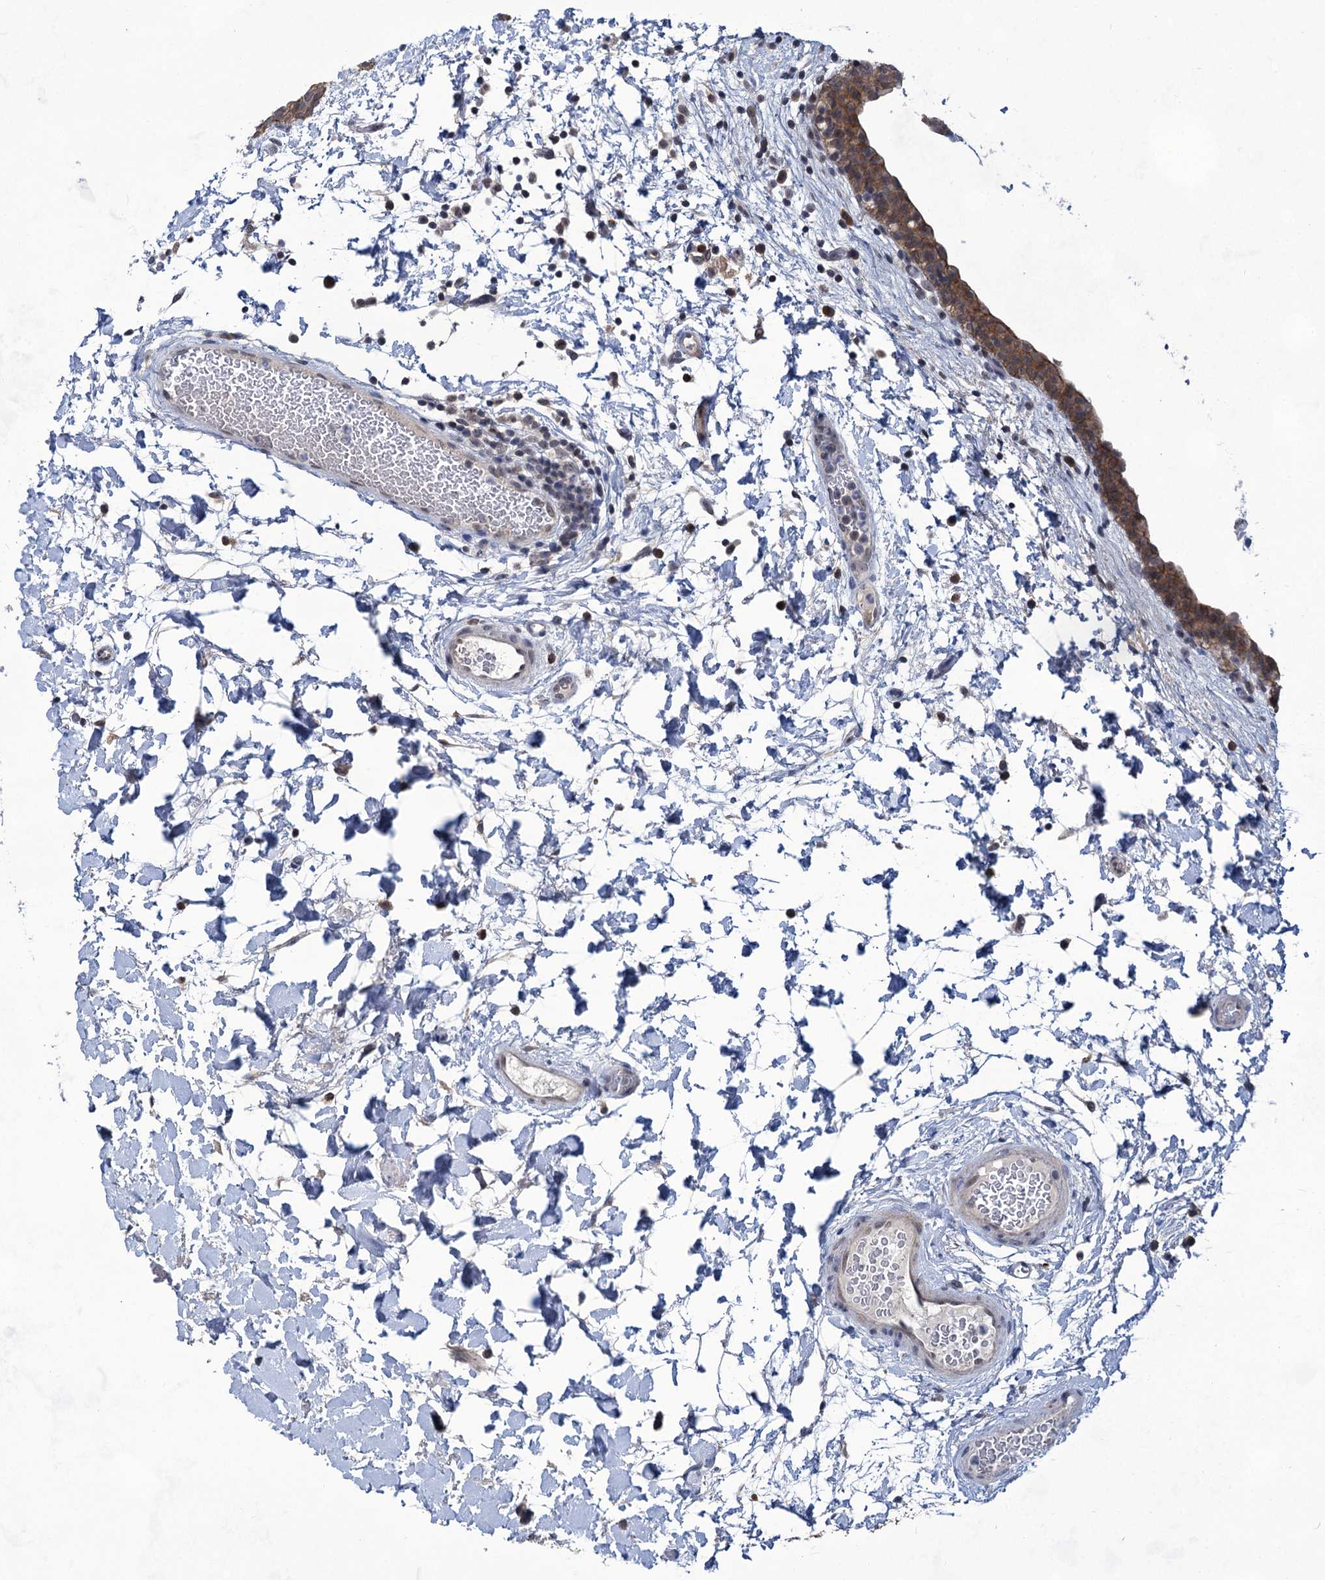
{"staining": {"intensity": "strong", "quantity": "25%-75%", "location": "cytoplasmic/membranous"}, "tissue": "urinary bladder", "cell_type": "Urothelial cells", "image_type": "normal", "snomed": [{"axis": "morphology", "description": "Normal tissue, NOS"}, {"axis": "topography", "description": "Urinary bladder"}], "caption": "Immunohistochemistry (IHC) (DAB (3,3'-diaminobenzidine)) staining of unremarkable urinary bladder demonstrates strong cytoplasmic/membranous protein expression in approximately 25%-75% of urothelial cells. (DAB IHC, brown staining for protein, blue staining for nuclei).", "gene": "TTC17", "patient": {"sex": "male", "age": 83}}